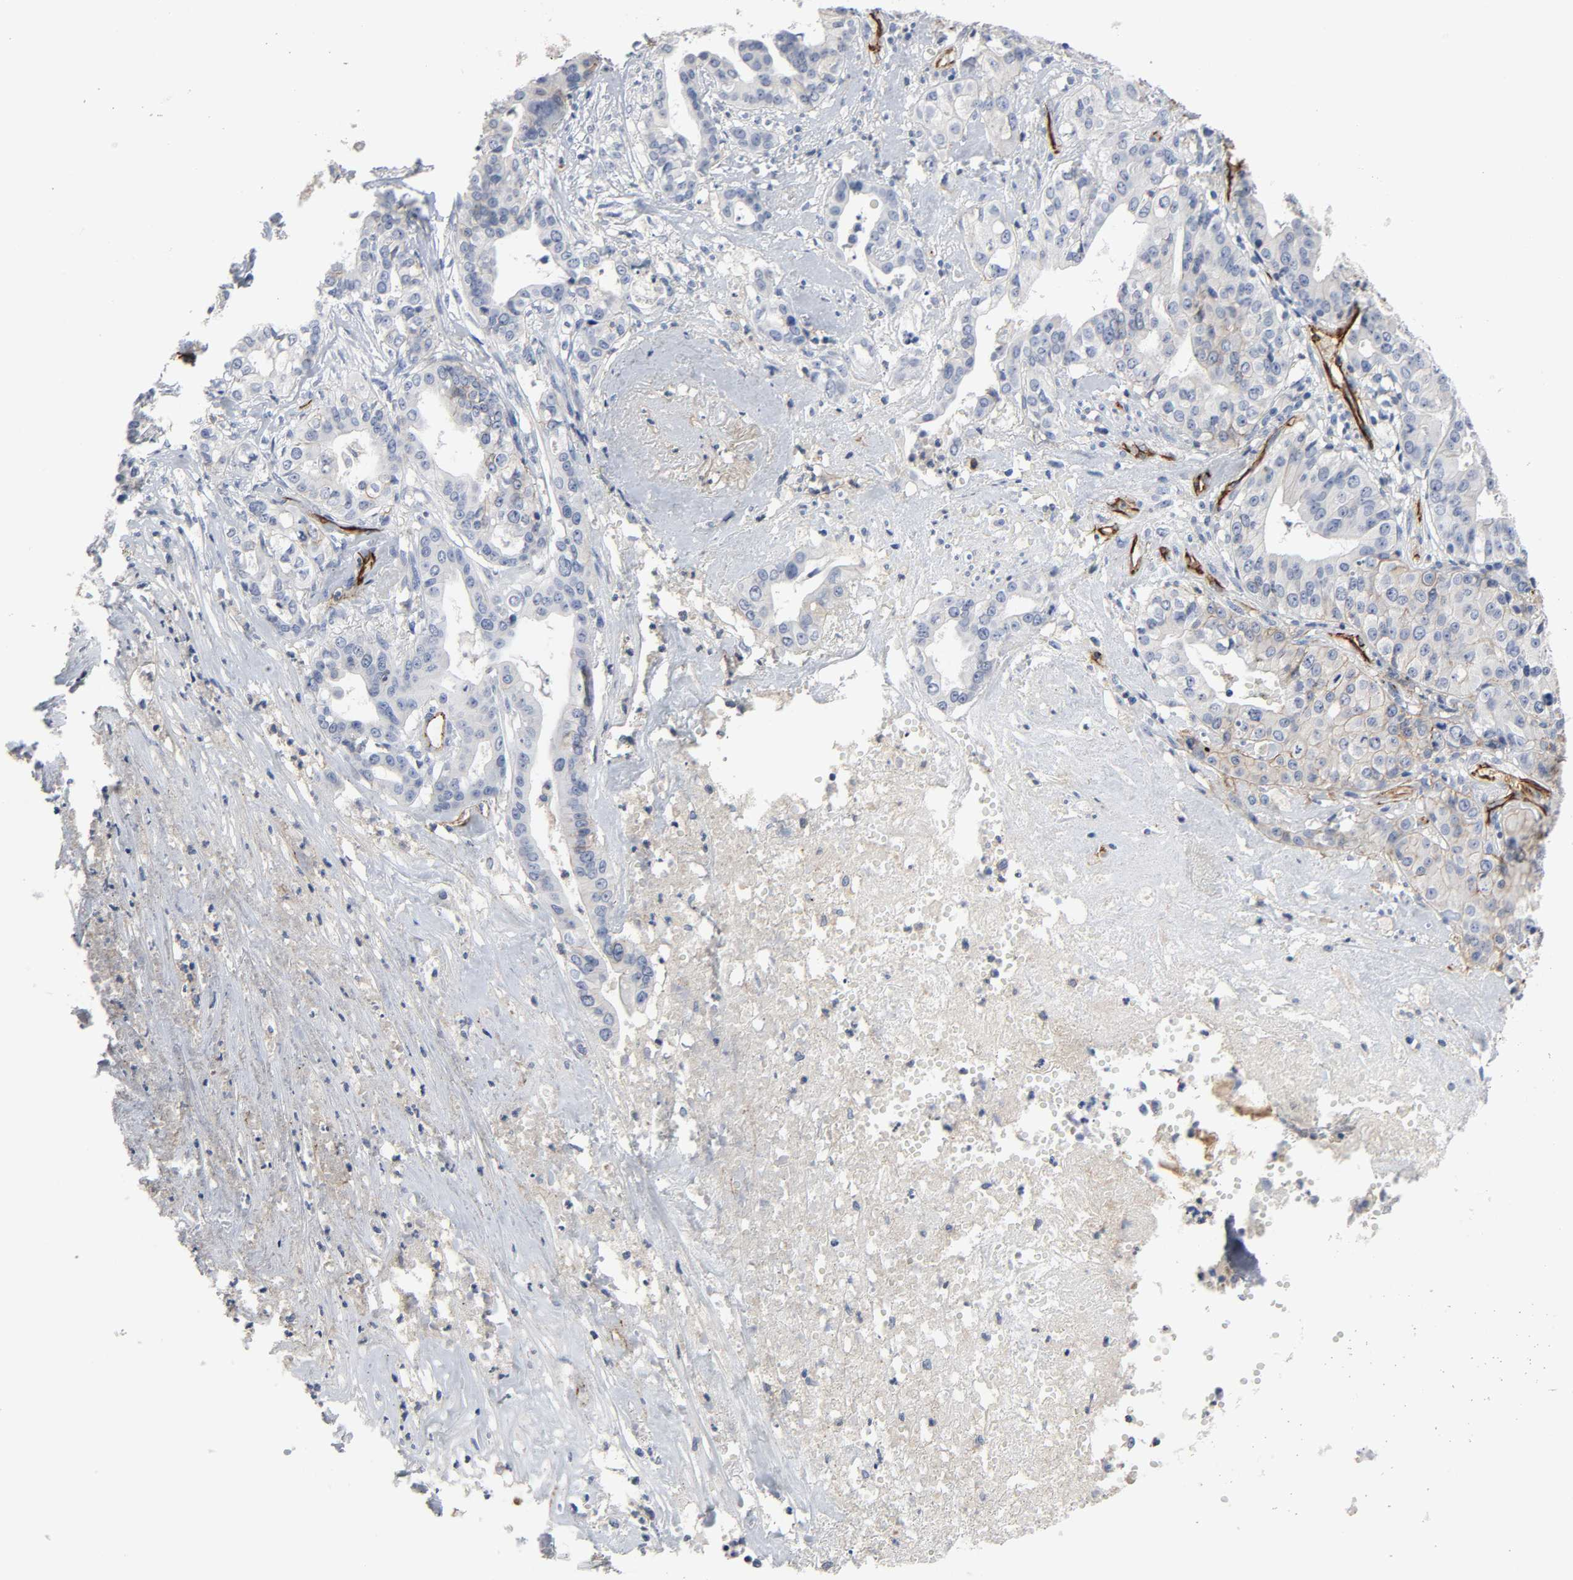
{"staining": {"intensity": "weak", "quantity": "<25%", "location": "cytoplasmic/membranous"}, "tissue": "liver cancer", "cell_type": "Tumor cells", "image_type": "cancer", "snomed": [{"axis": "morphology", "description": "Cholangiocarcinoma"}, {"axis": "topography", "description": "Liver"}], "caption": "Immunohistochemistry photomicrograph of neoplastic tissue: human liver cancer stained with DAB demonstrates no significant protein positivity in tumor cells.", "gene": "PECAM1", "patient": {"sex": "female", "age": 61}}